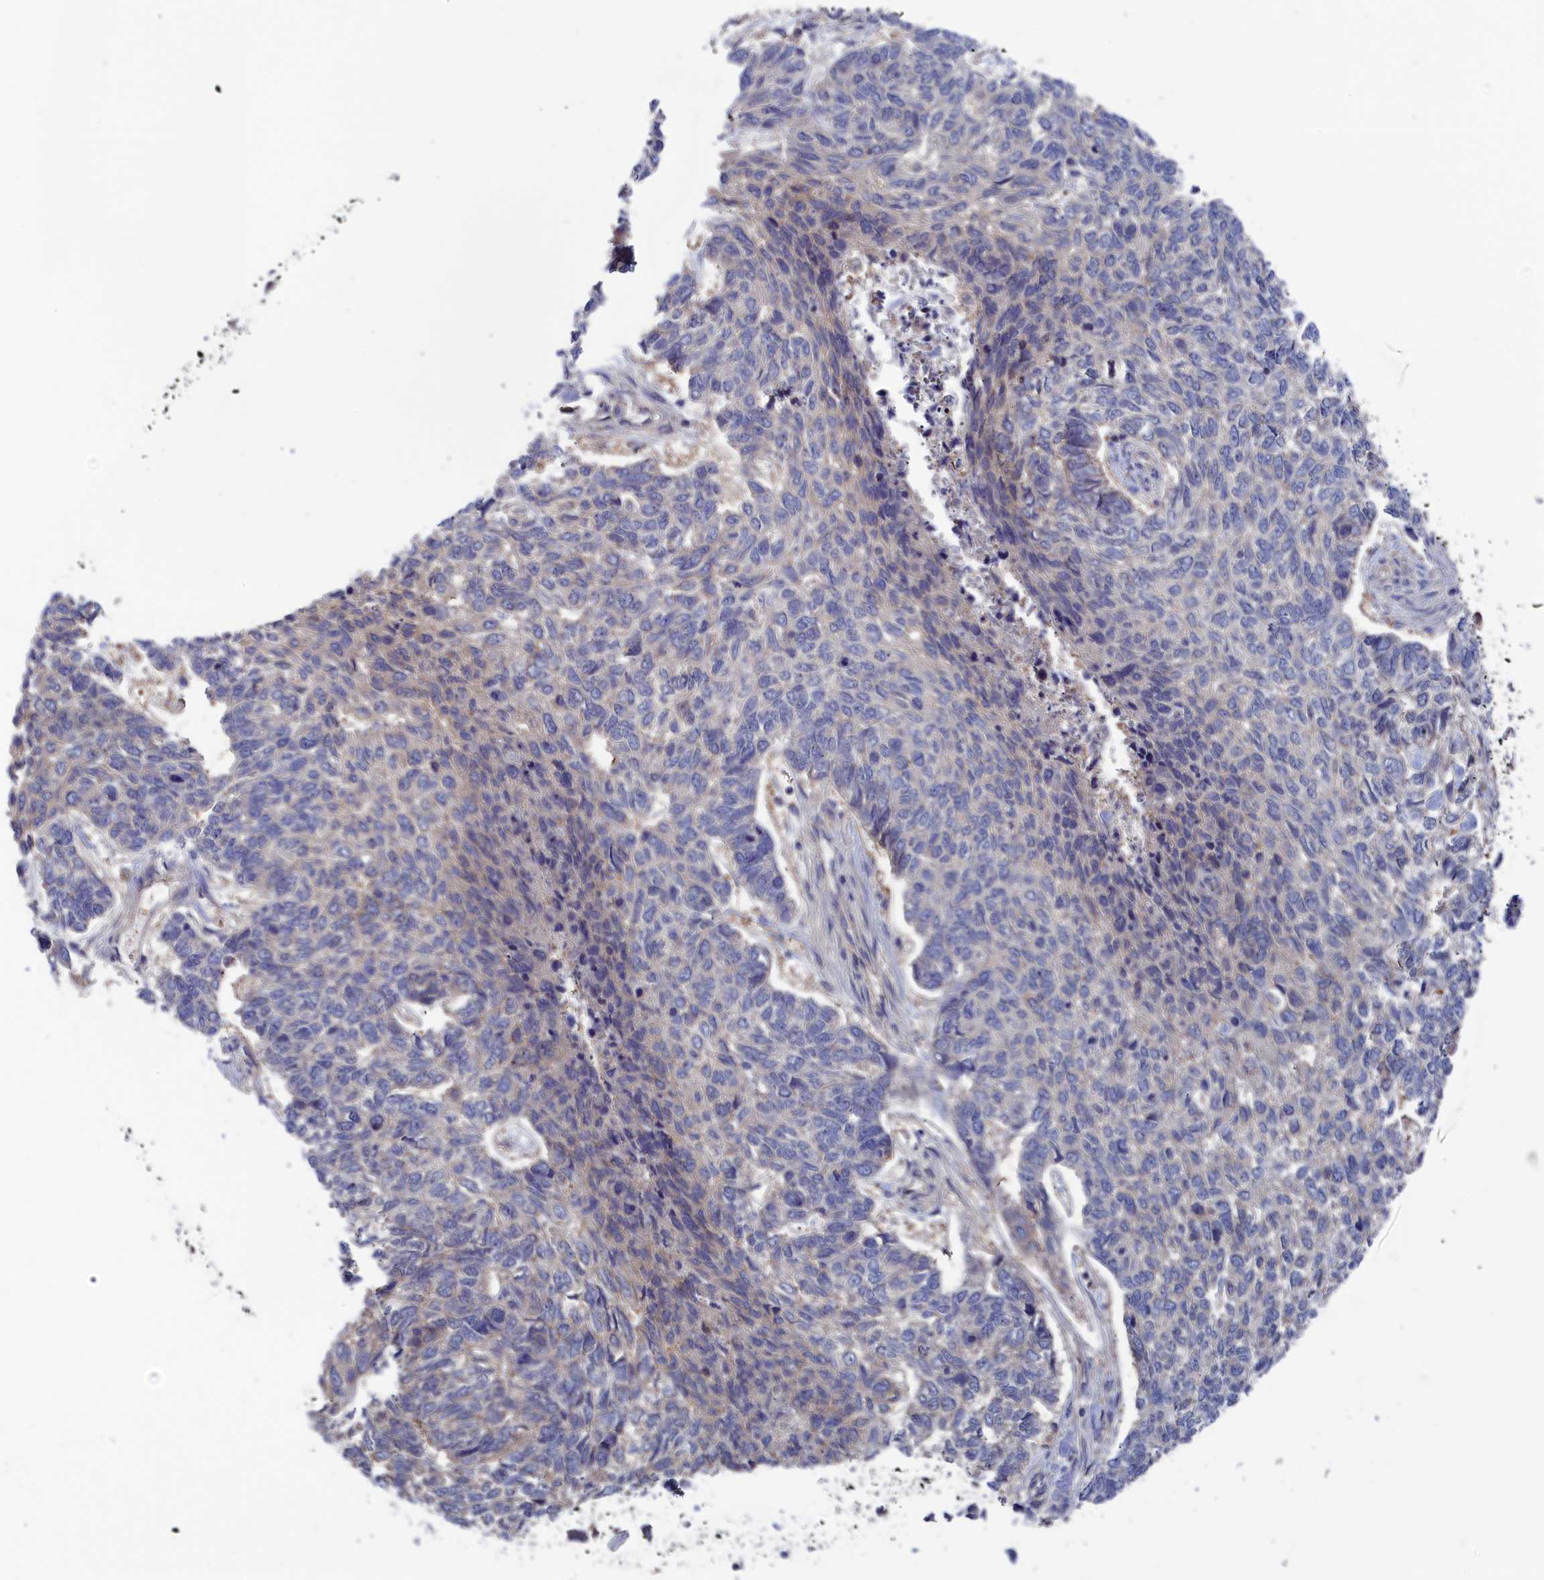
{"staining": {"intensity": "negative", "quantity": "none", "location": "none"}, "tissue": "skin cancer", "cell_type": "Tumor cells", "image_type": "cancer", "snomed": [{"axis": "morphology", "description": "Basal cell carcinoma"}, {"axis": "topography", "description": "Skin"}], "caption": "The micrograph exhibits no significant expression in tumor cells of basal cell carcinoma (skin).", "gene": "NUTF2", "patient": {"sex": "female", "age": 65}}